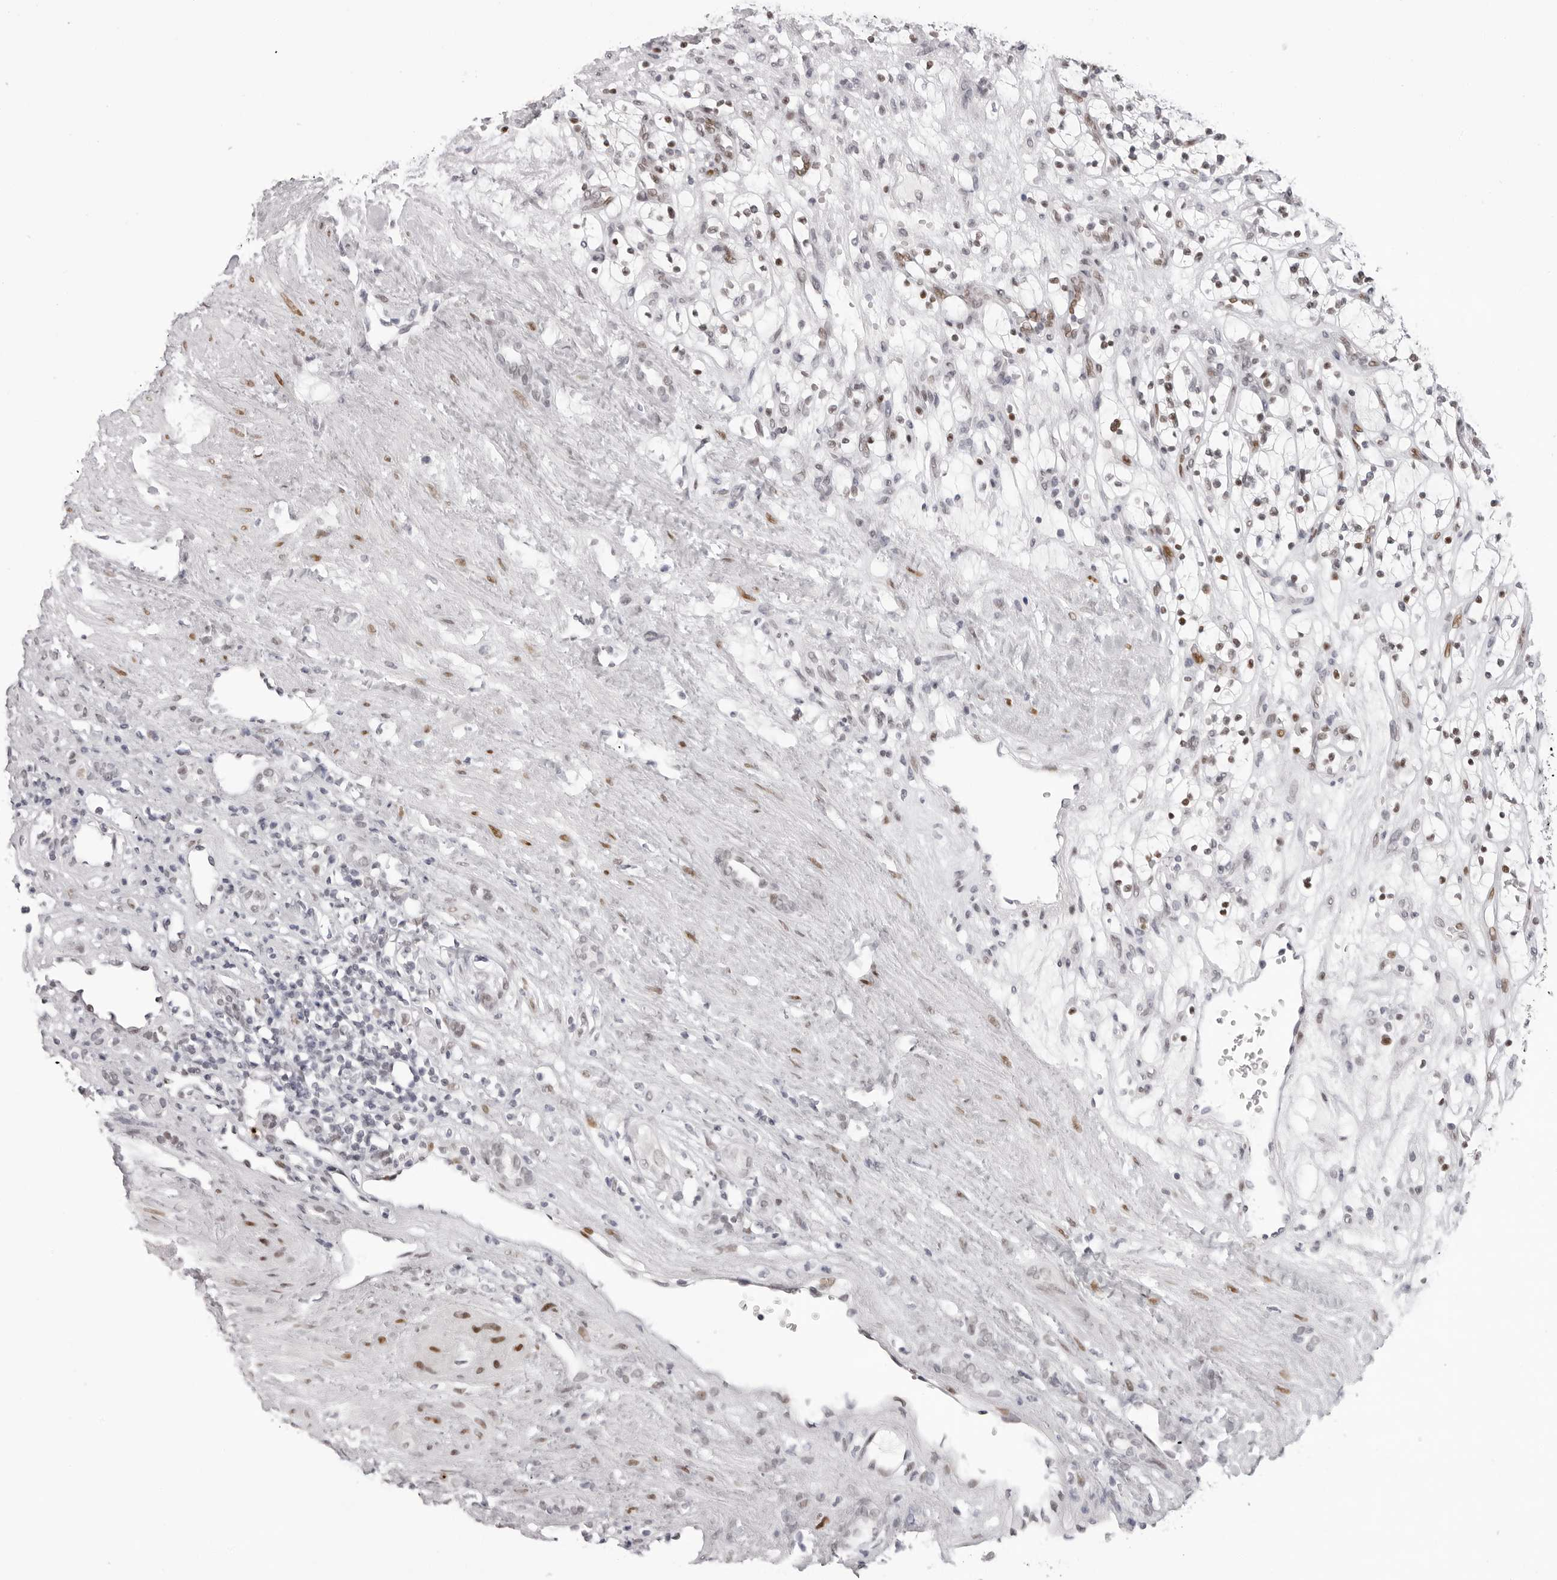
{"staining": {"intensity": "negative", "quantity": "none", "location": "none"}, "tissue": "renal cancer", "cell_type": "Tumor cells", "image_type": "cancer", "snomed": [{"axis": "morphology", "description": "Adenocarcinoma, NOS"}, {"axis": "topography", "description": "Kidney"}], "caption": "DAB (3,3'-diaminobenzidine) immunohistochemical staining of renal cancer exhibits no significant expression in tumor cells.", "gene": "MAFK", "patient": {"sex": "female", "age": 57}}